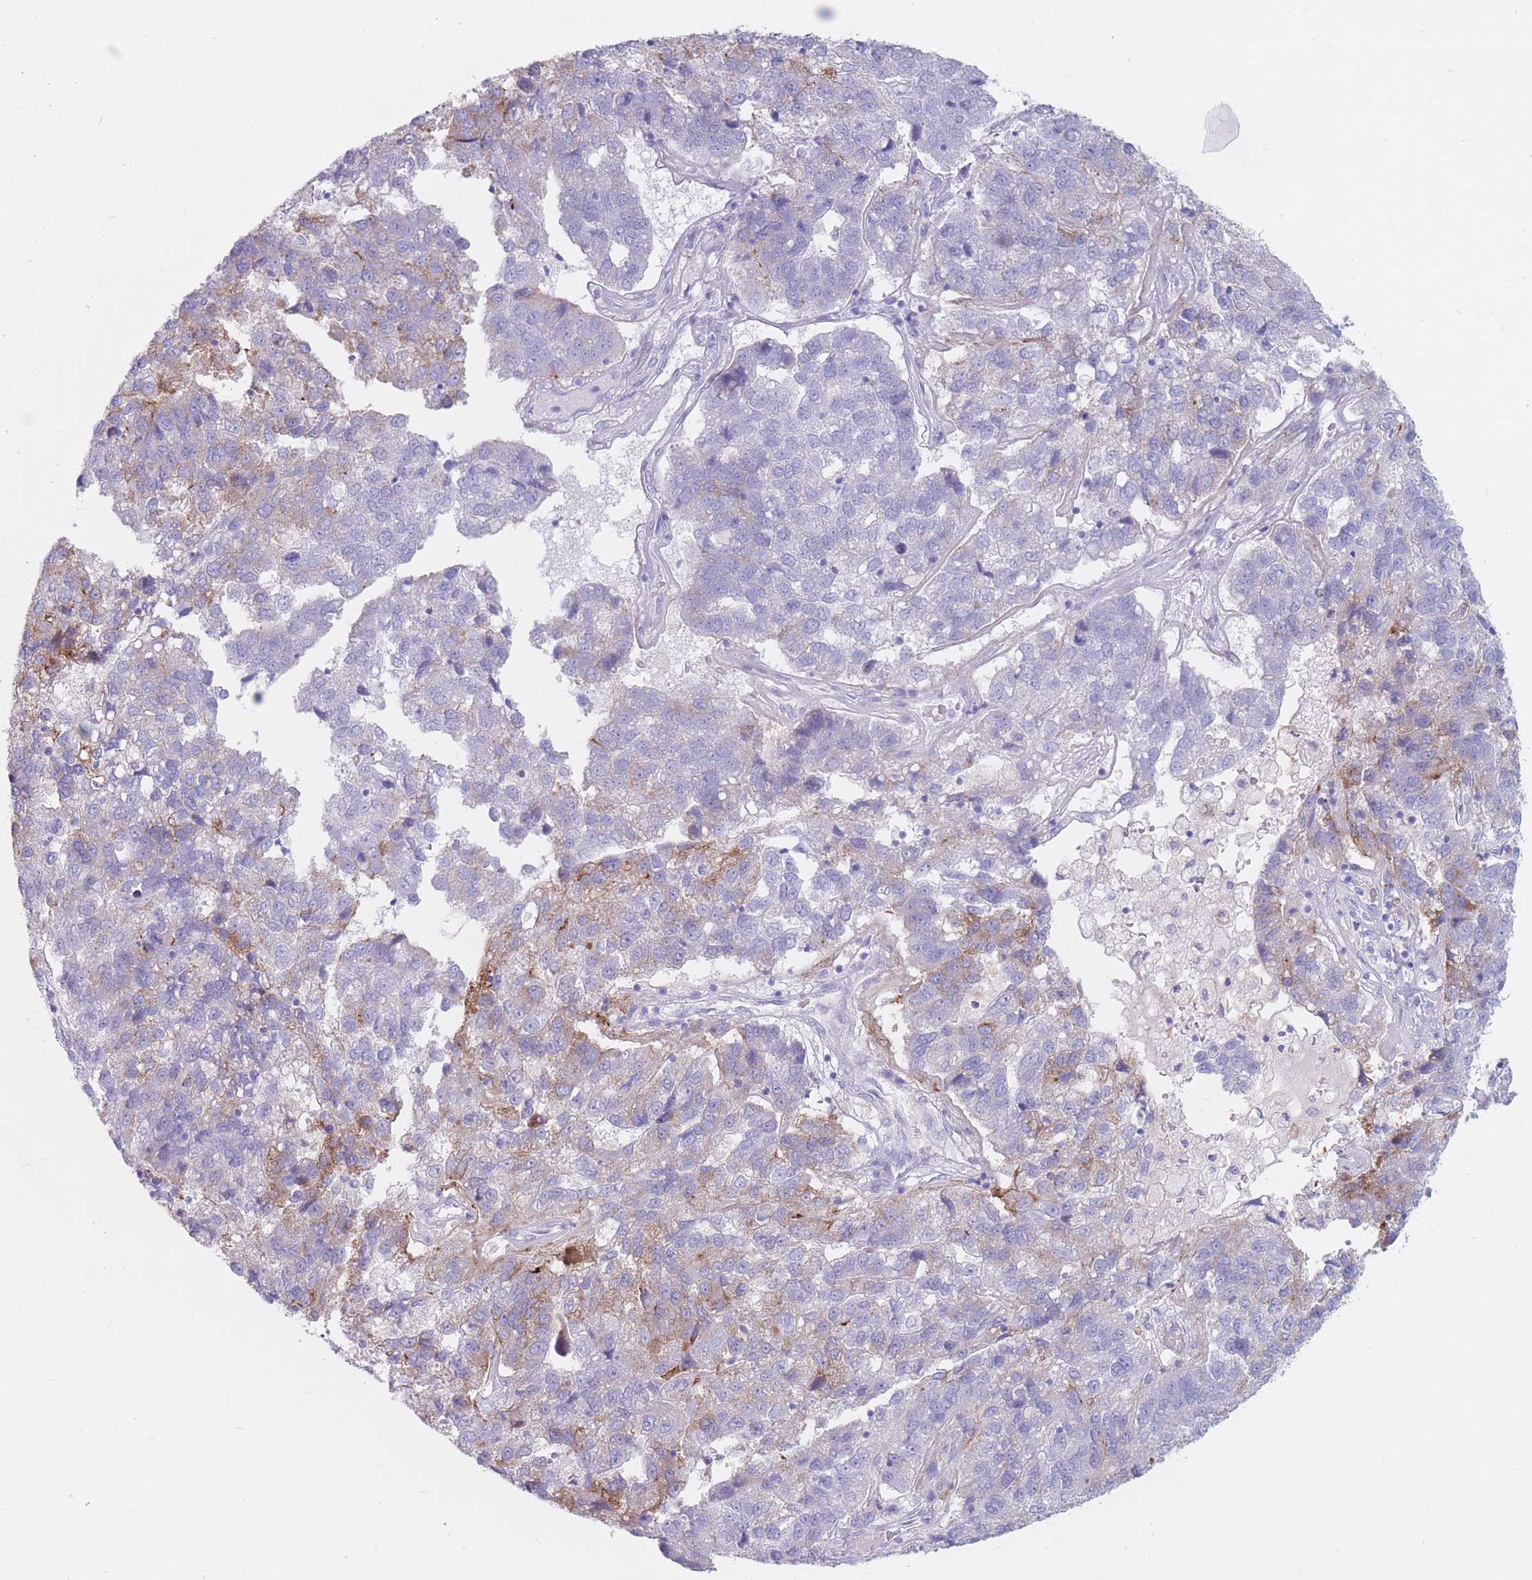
{"staining": {"intensity": "moderate", "quantity": "<25%", "location": "cytoplasmic/membranous"}, "tissue": "pancreatic cancer", "cell_type": "Tumor cells", "image_type": "cancer", "snomed": [{"axis": "morphology", "description": "Adenocarcinoma, NOS"}, {"axis": "topography", "description": "Pancreas"}], "caption": "Pancreatic cancer (adenocarcinoma) stained with a protein marker shows moderate staining in tumor cells.", "gene": "ST3GAL5", "patient": {"sex": "female", "age": 61}}